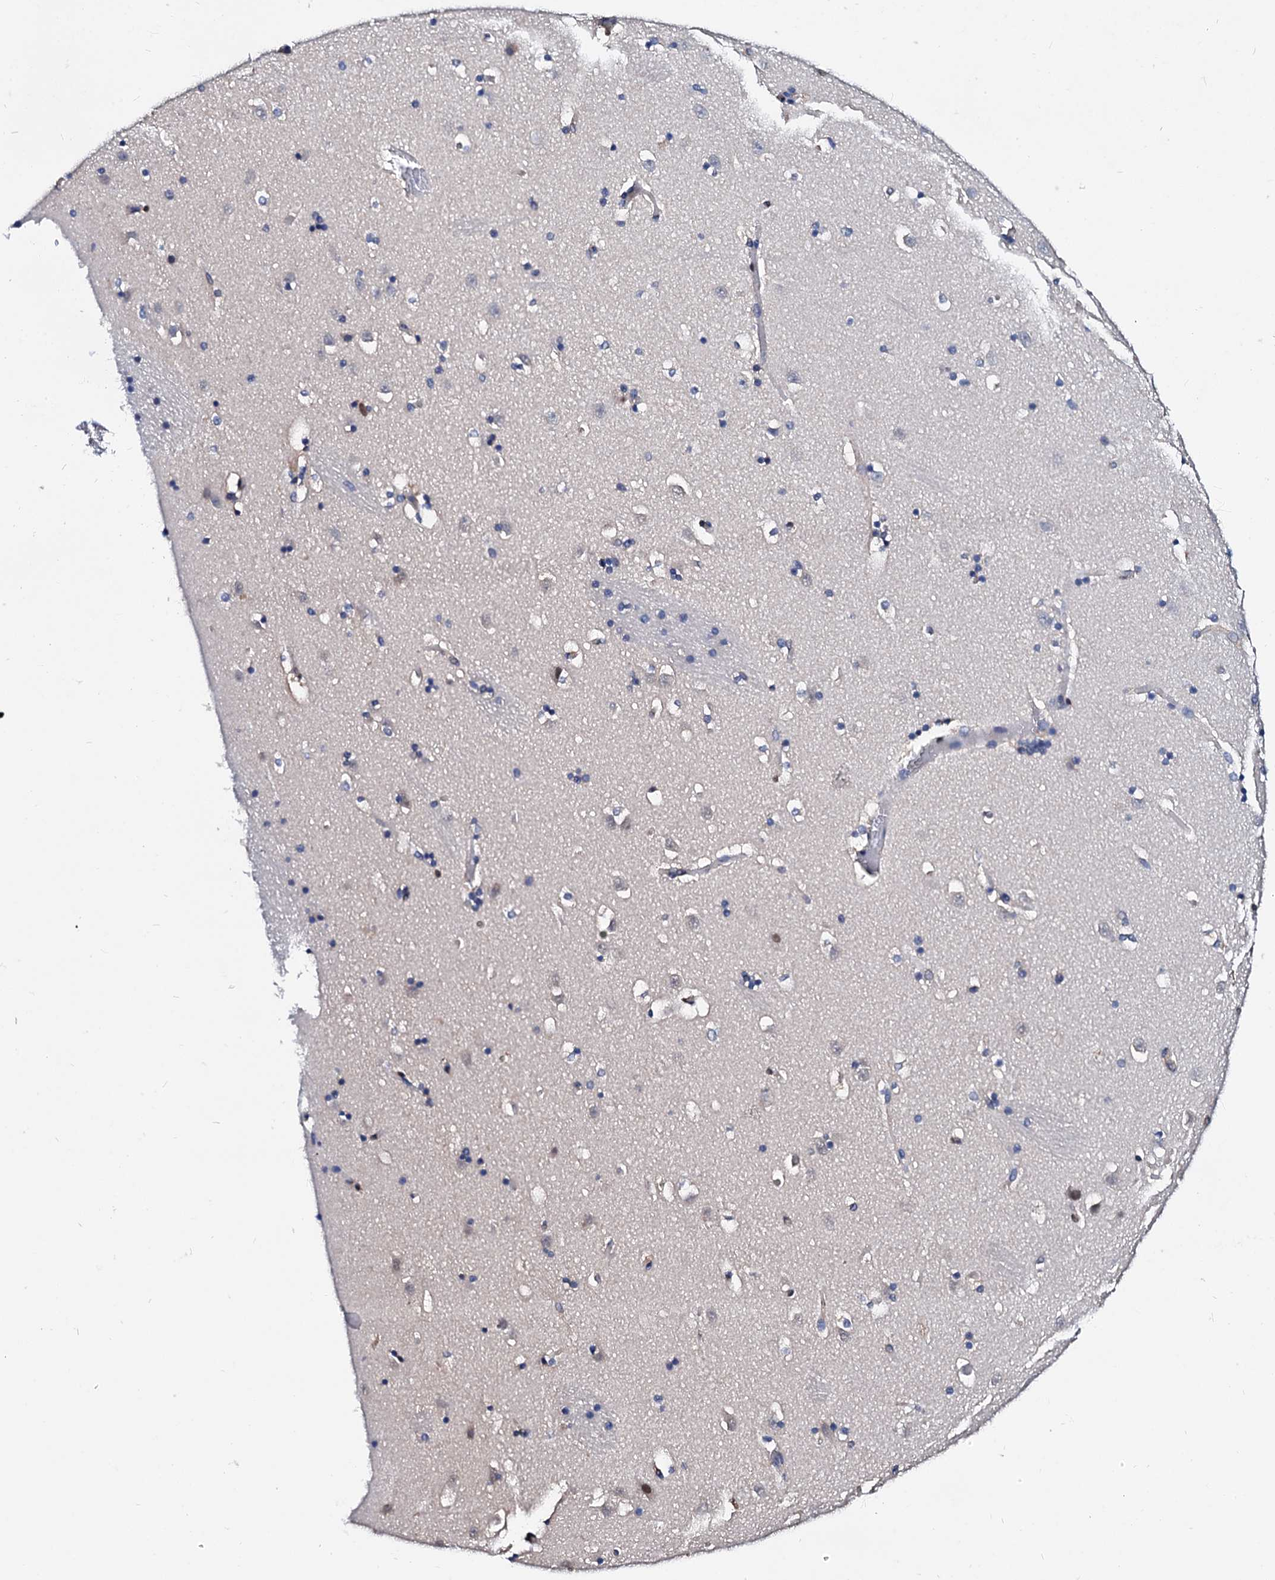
{"staining": {"intensity": "negative", "quantity": "none", "location": "none"}, "tissue": "caudate", "cell_type": "Glial cells", "image_type": "normal", "snomed": [{"axis": "morphology", "description": "Normal tissue, NOS"}, {"axis": "topography", "description": "Lateral ventricle wall"}], "caption": "This micrograph is of normal caudate stained with IHC to label a protein in brown with the nuclei are counter-stained blue. There is no expression in glial cells. (Brightfield microscopy of DAB (3,3'-diaminobenzidine) IHC at high magnification).", "gene": "CSN2", "patient": {"sex": "male", "age": 45}}